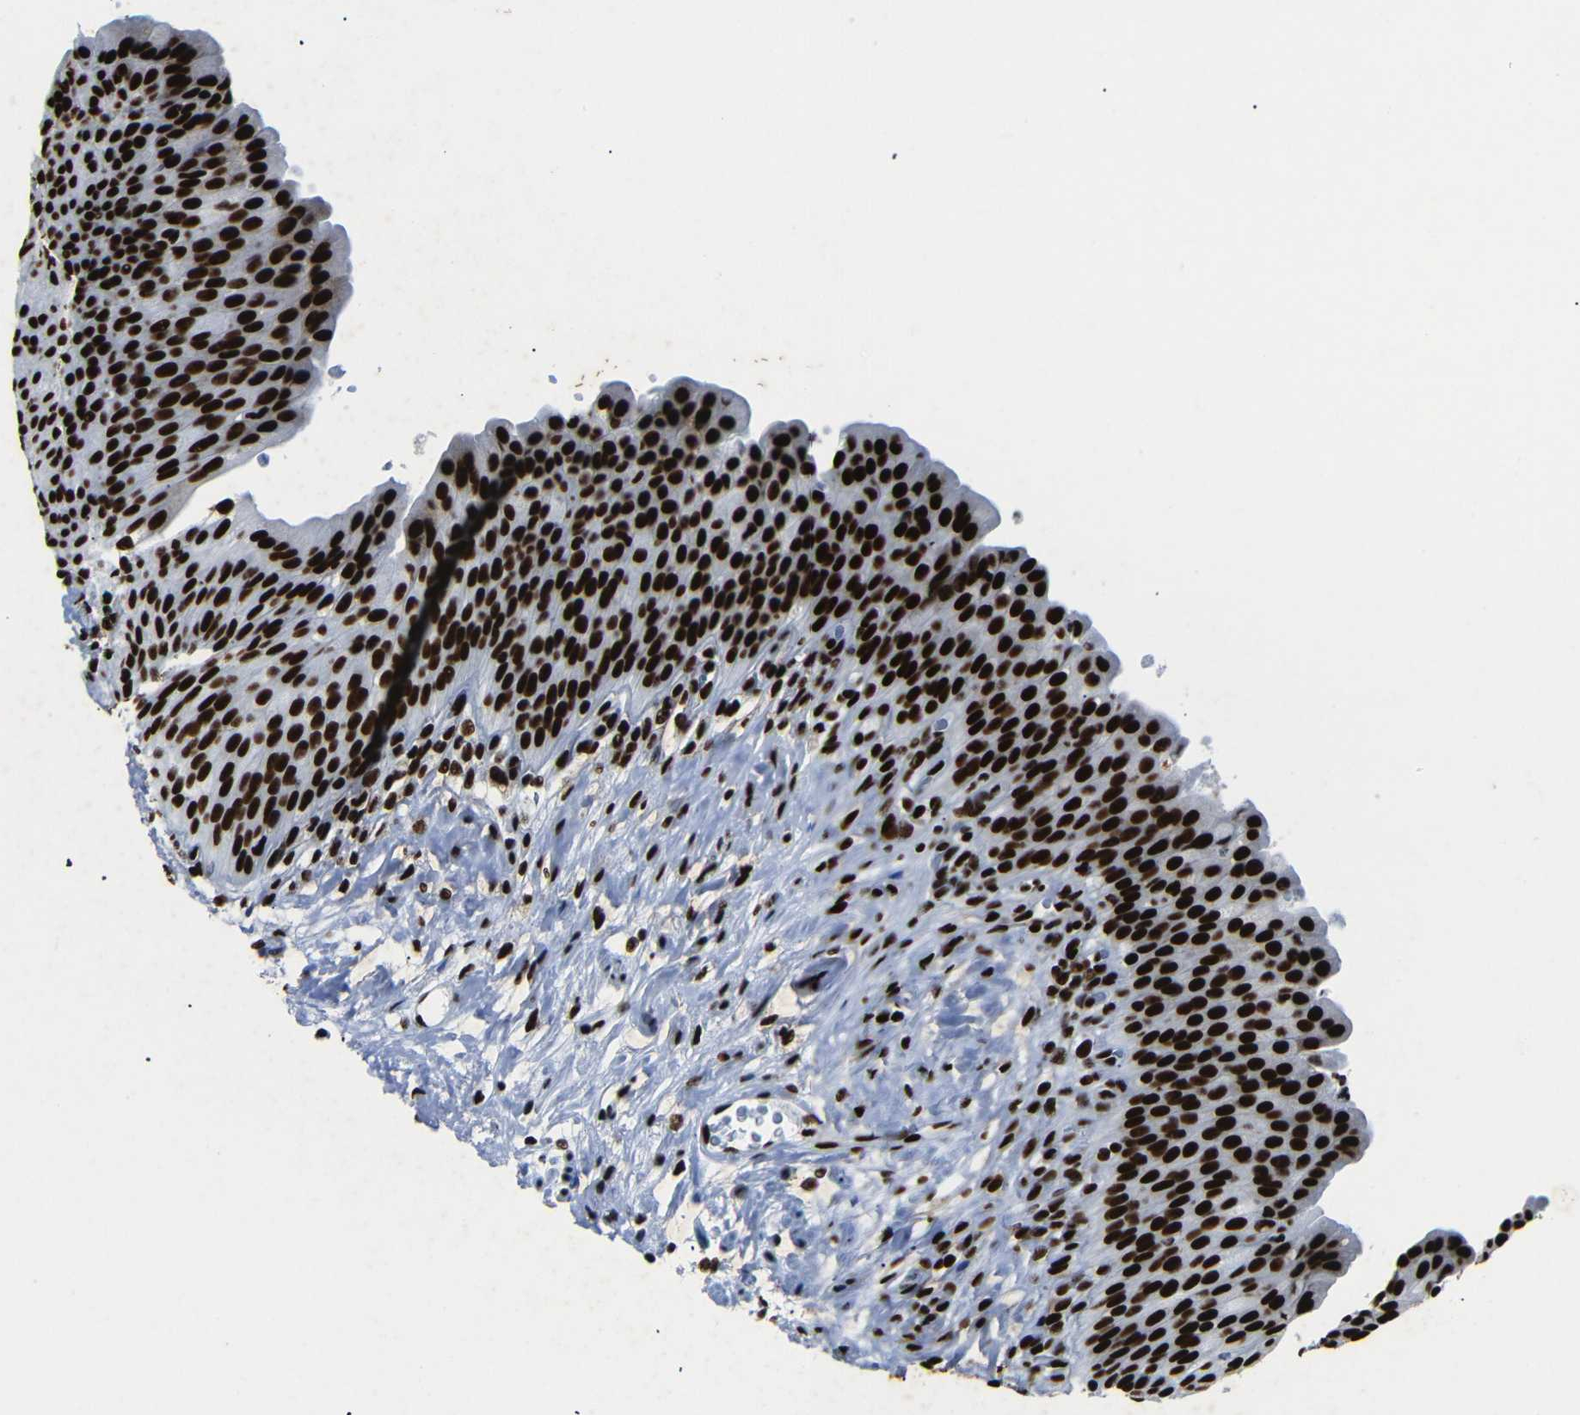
{"staining": {"intensity": "strong", "quantity": ">75%", "location": "nuclear"}, "tissue": "urinary bladder", "cell_type": "Urothelial cells", "image_type": "normal", "snomed": [{"axis": "morphology", "description": "Normal tissue, NOS"}, {"axis": "topography", "description": "Urinary bladder"}], "caption": "Immunohistochemistry of benign human urinary bladder shows high levels of strong nuclear staining in about >75% of urothelial cells. (Stains: DAB (3,3'-diaminobenzidine) in brown, nuclei in blue, Microscopy: brightfield microscopy at high magnification).", "gene": "SRSF1", "patient": {"sex": "female", "age": 79}}